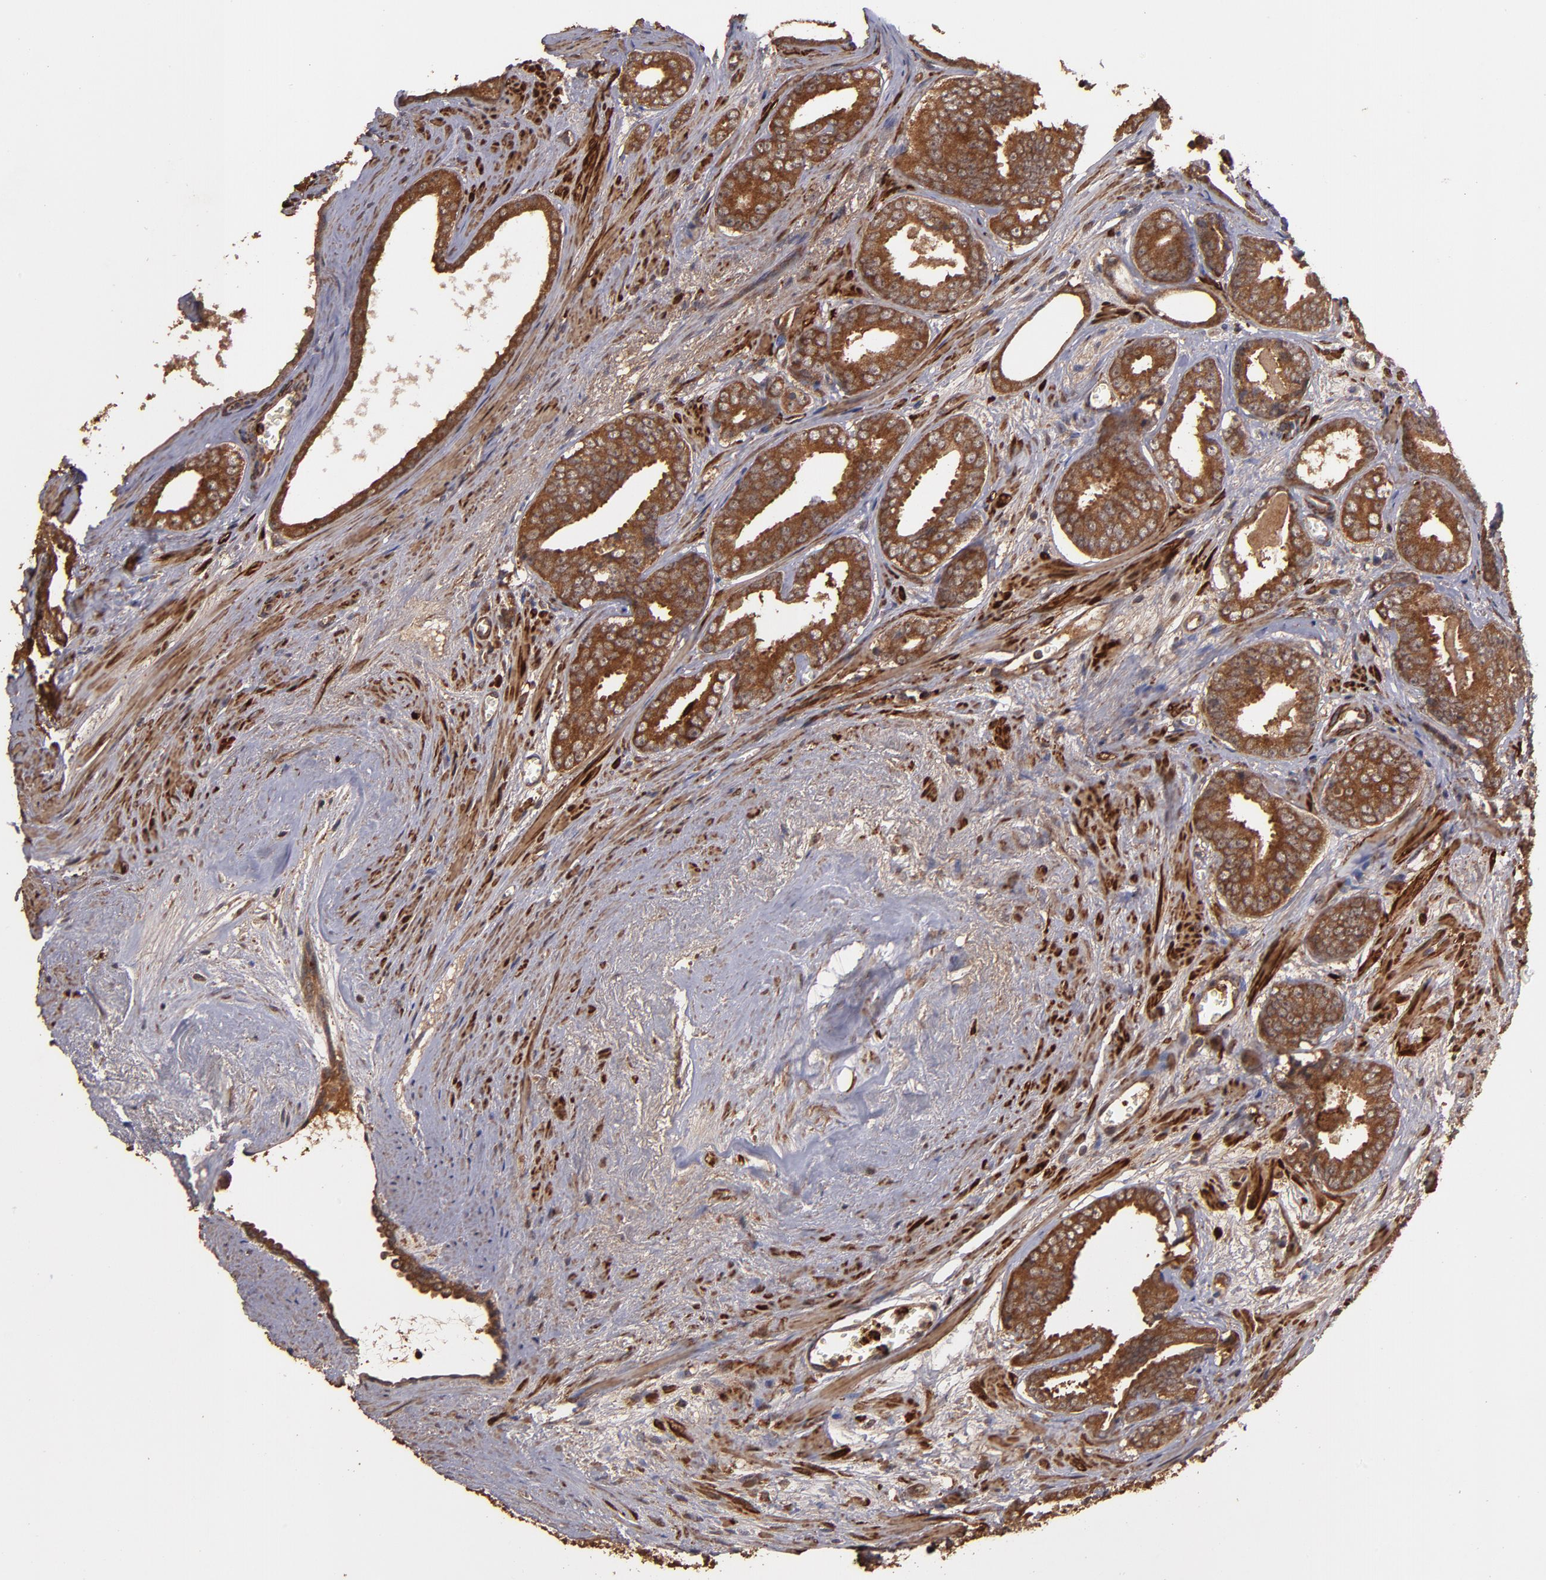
{"staining": {"intensity": "strong", "quantity": ">75%", "location": "cytoplasmic/membranous"}, "tissue": "prostate cancer", "cell_type": "Tumor cells", "image_type": "cancer", "snomed": [{"axis": "morphology", "description": "Adenocarcinoma, Medium grade"}, {"axis": "topography", "description": "Prostate"}], "caption": "An IHC photomicrograph of tumor tissue is shown. Protein staining in brown shows strong cytoplasmic/membranous positivity in prostate cancer within tumor cells. The protein of interest is shown in brown color, while the nuclei are stained blue.", "gene": "TXNDC16", "patient": {"sex": "male", "age": 79}}